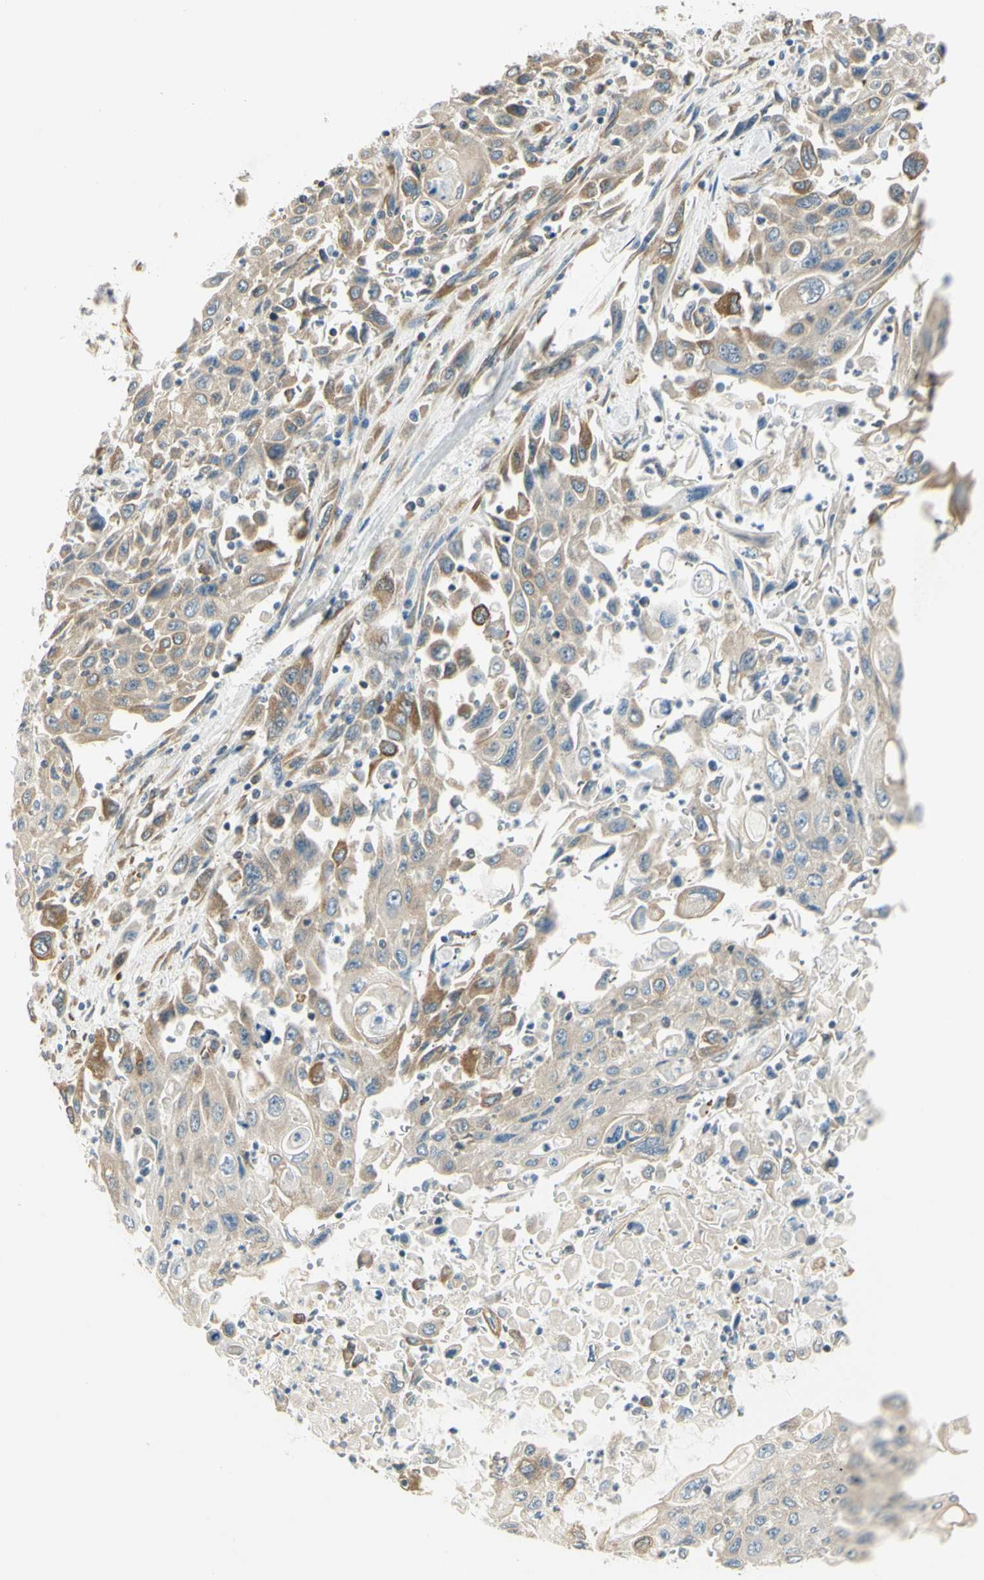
{"staining": {"intensity": "weak", "quantity": ">75%", "location": "cytoplasmic/membranous"}, "tissue": "pancreatic cancer", "cell_type": "Tumor cells", "image_type": "cancer", "snomed": [{"axis": "morphology", "description": "Adenocarcinoma, NOS"}, {"axis": "topography", "description": "Pancreas"}], "caption": "IHC image of neoplastic tissue: human pancreatic adenocarcinoma stained using IHC shows low levels of weak protein expression localized specifically in the cytoplasmic/membranous of tumor cells, appearing as a cytoplasmic/membranous brown color.", "gene": "IGDCC4", "patient": {"sex": "male", "age": 70}}